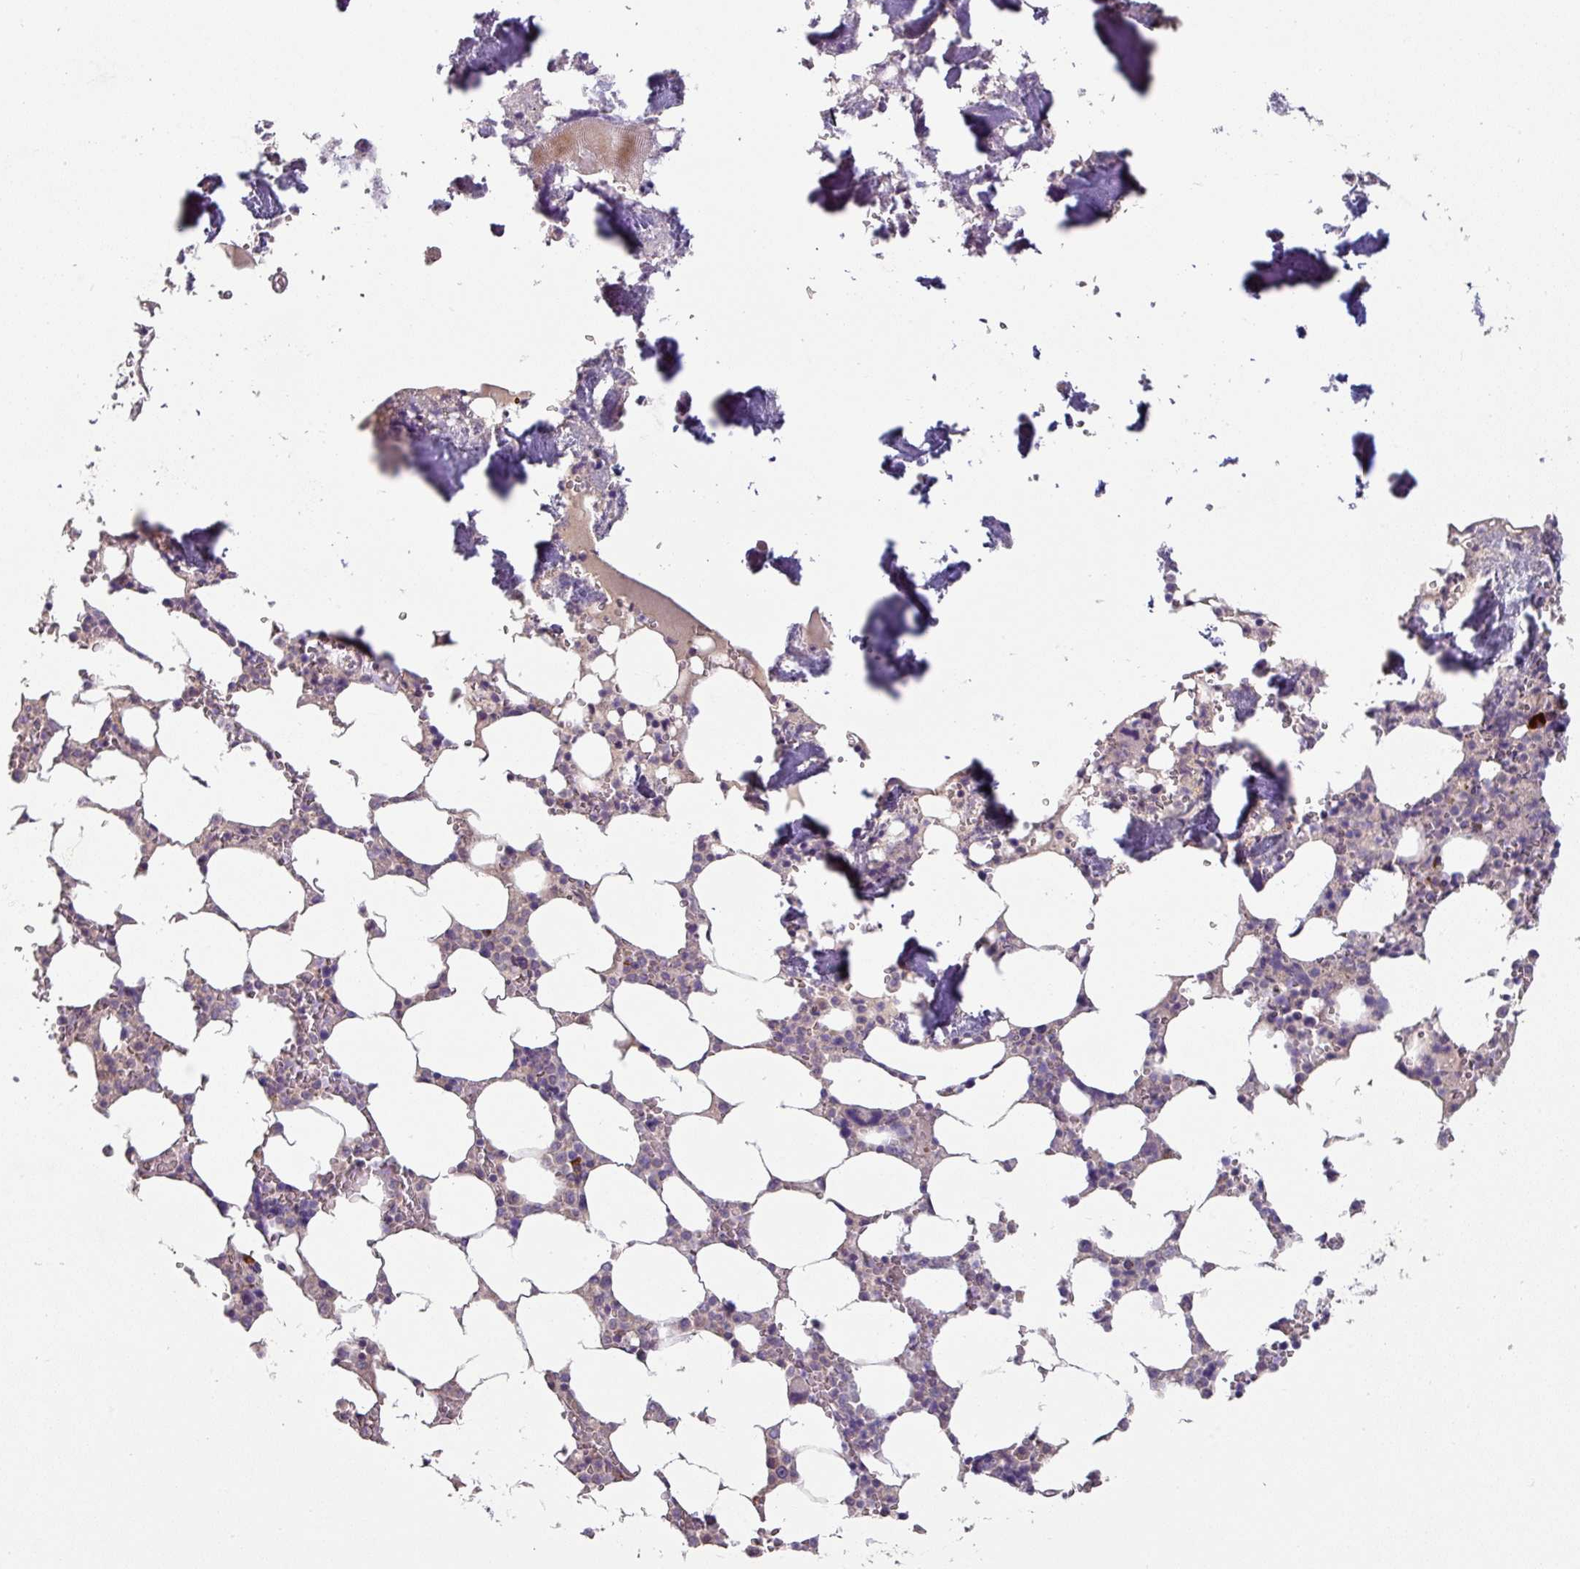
{"staining": {"intensity": "negative", "quantity": "none", "location": "none"}, "tissue": "bone marrow", "cell_type": "Hematopoietic cells", "image_type": "normal", "snomed": [{"axis": "morphology", "description": "Normal tissue, NOS"}, {"axis": "topography", "description": "Bone marrow"}], "caption": "Immunohistochemical staining of unremarkable human bone marrow demonstrates no significant positivity in hematopoietic cells.", "gene": "KLHL3", "patient": {"sex": "male", "age": 64}}